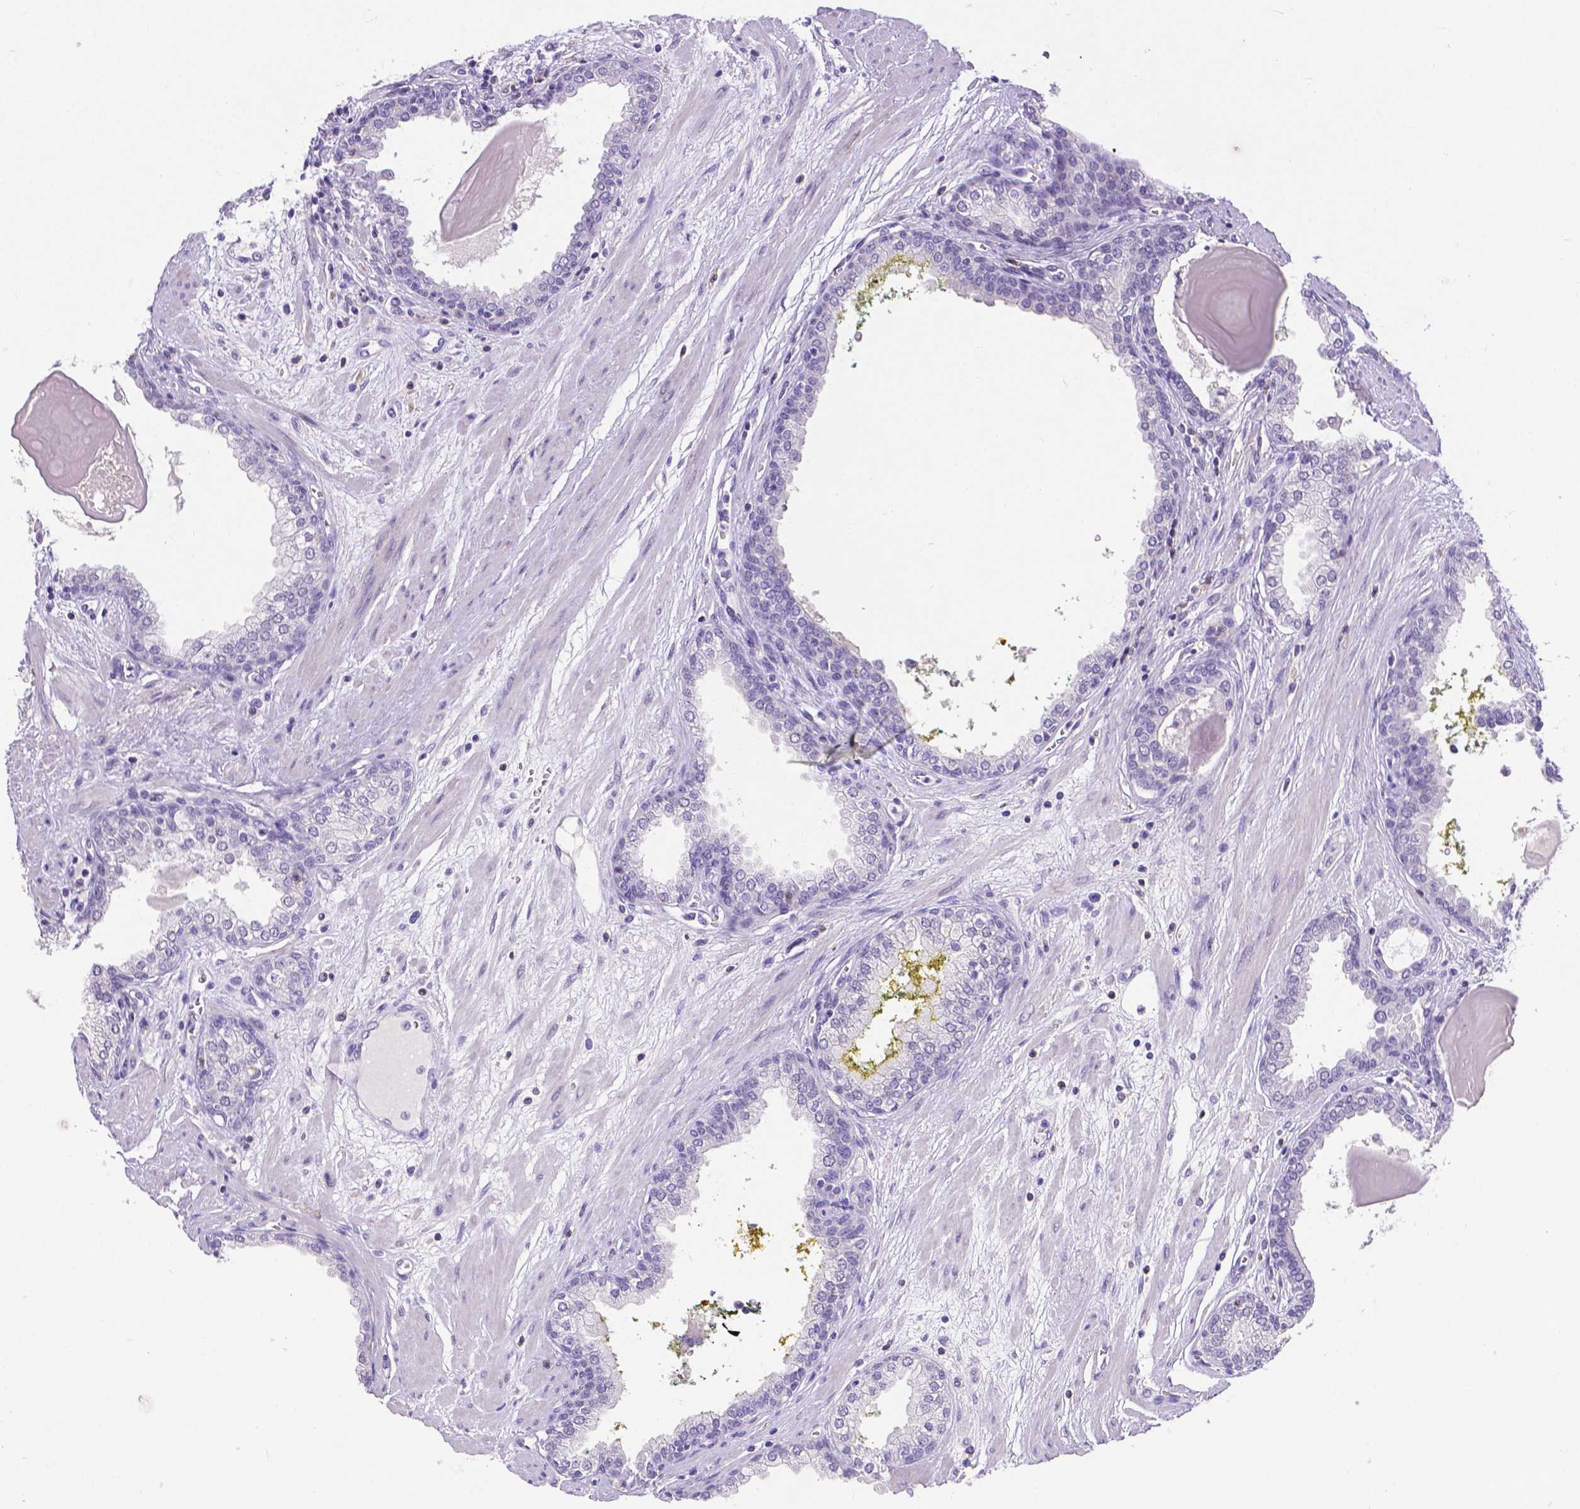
{"staining": {"intensity": "negative", "quantity": "none", "location": "none"}, "tissue": "prostate cancer", "cell_type": "Tumor cells", "image_type": "cancer", "snomed": [{"axis": "morphology", "description": "Adenocarcinoma, Low grade"}, {"axis": "topography", "description": "Prostate"}], "caption": "Photomicrograph shows no protein positivity in tumor cells of low-grade adenocarcinoma (prostate) tissue.", "gene": "CD4", "patient": {"sex": "male", "age": 64}}